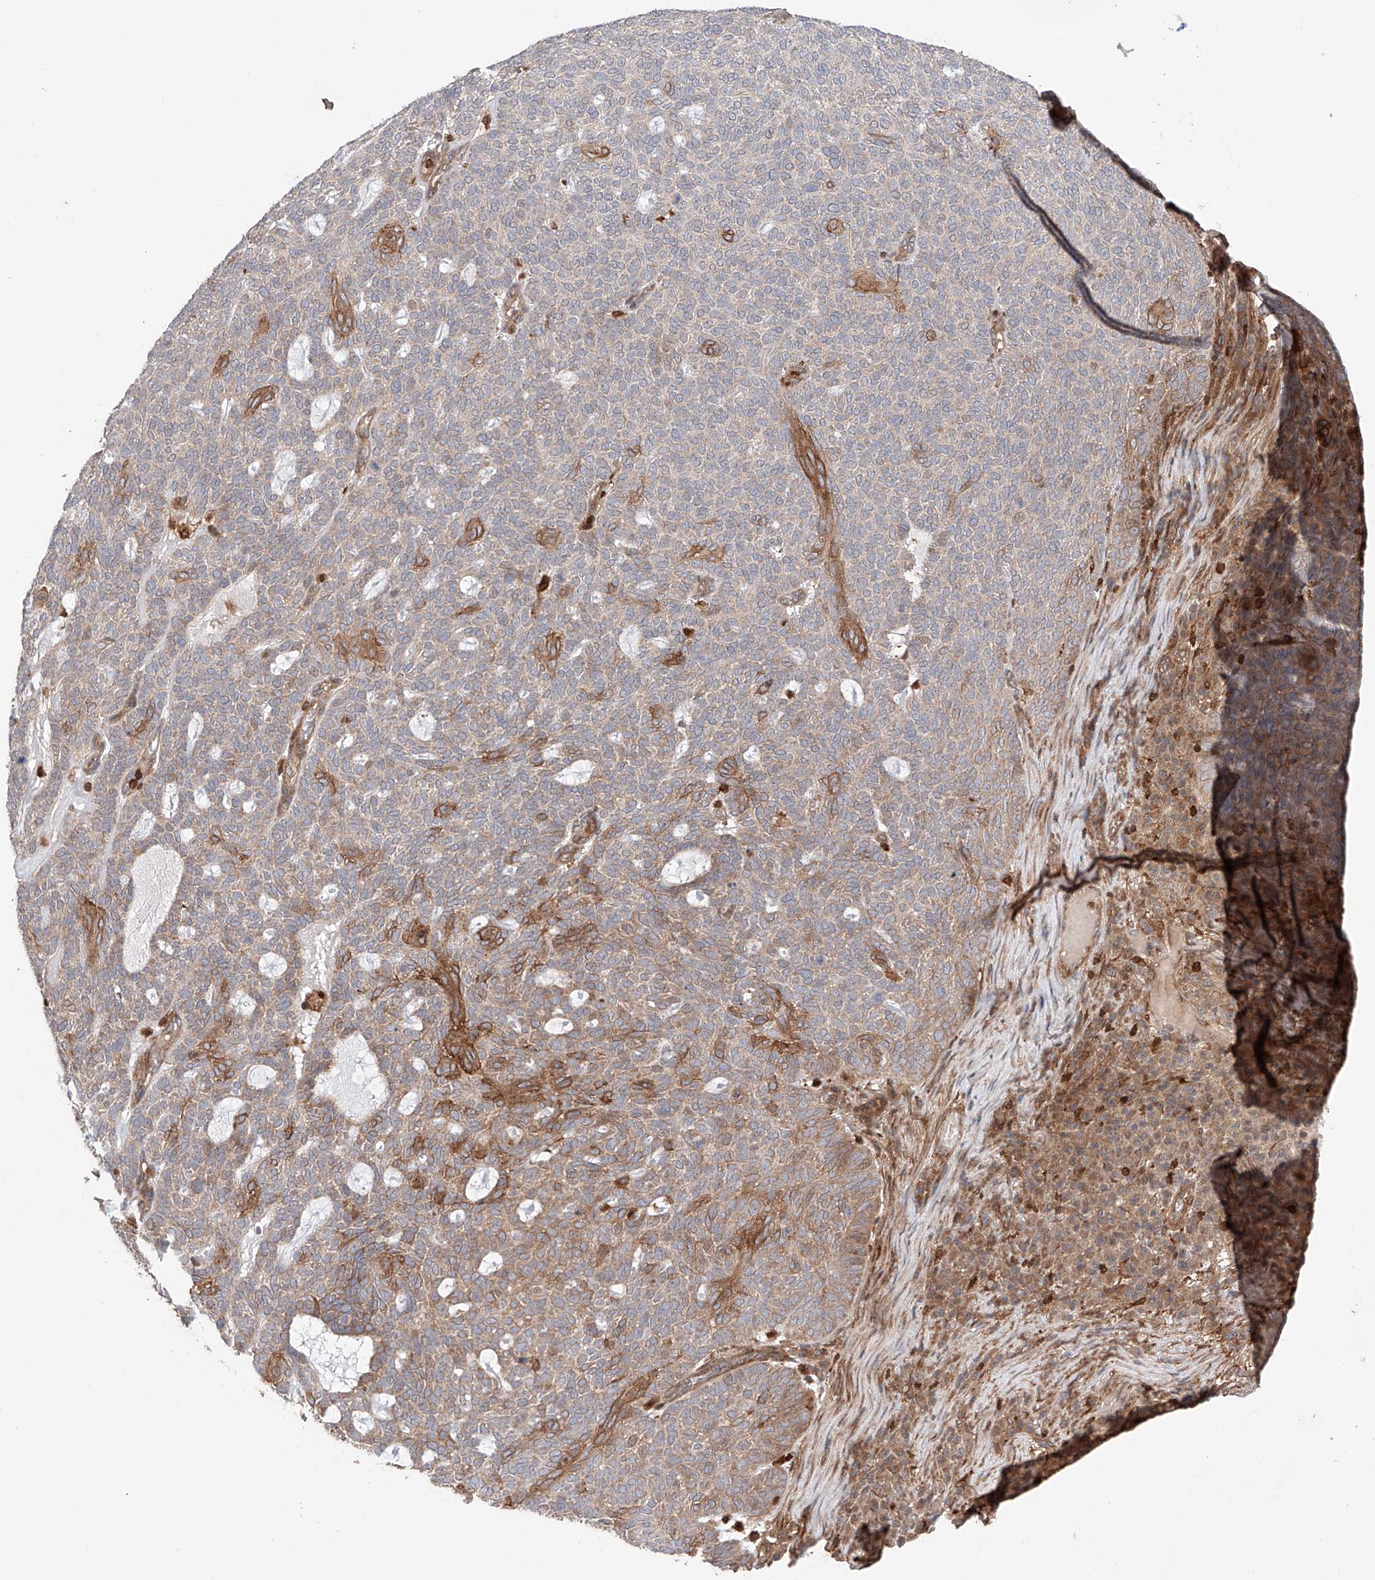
{"staining": {"intensity": "negative", "quantity": "none", "location": "none"}, "tissue": "skin cancer", "cell_type": "Tumor cells", "image_type": "cancer", "snomed": [{"axis": "morphology", "description": "Squamous cell carcinoma, NOS"}, {"axis": "topography", "description": "Skin"}], "caption": "An IHC micrograph of skin cancer (squamous cell carcinoma) is shown. There is no staining in tumor cells of skin cancer (squamous cell carcinoma). The staining is performed using DAB (3,3'-diaminobenzidine) brown chromogen with nuclei counter-stained in using hematoxylin.", "gene": "IGSF22", "patient": {"sex": "female", "age": 90}}